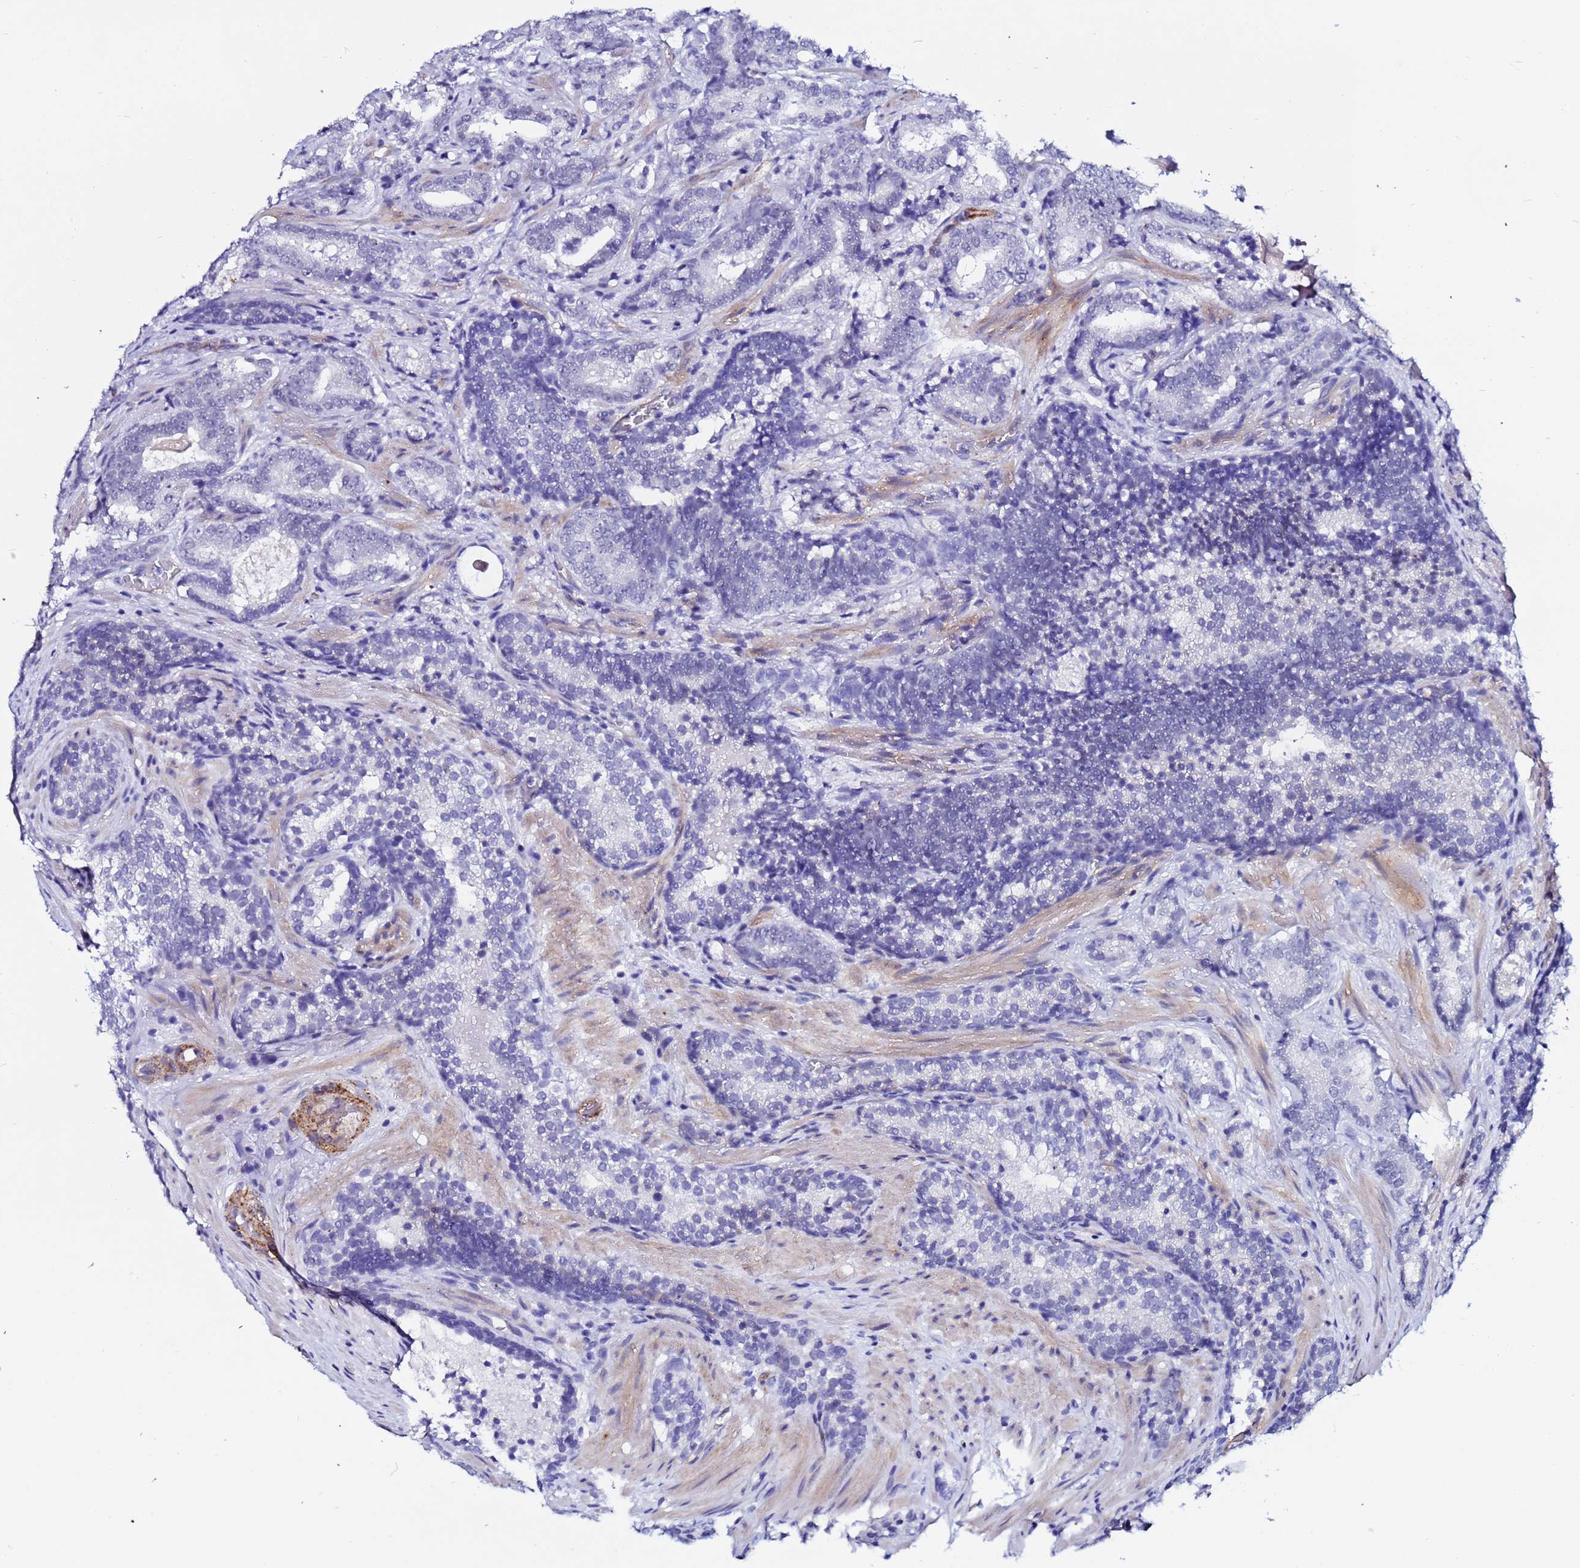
{"staining": {"intensity": "negative", "quantity": "none", "location": "none"}, "tissue": "prostate cancer", "cell_type": "Tumor cells", "image_type": "cancer", "snomed": [{"axis": "morphology", "description": "Adenocarcinoma, Low grade"}, {"axis": "topography", "description": "Prostate"}], "caption": "Immunohistochemical staining of human low-grade adenocarcinoma (prostate) reveals no significant positivity in tumor cells. Brightfield microscopy of immunohistochemistry (IHC) stained with DAB (3,3'-diaminobenzidine) (brown) and hematoxylin (blue), captured at high magnification.", "gene": "DEFB104A", "patient": {"sex": "male", "age": 58}}